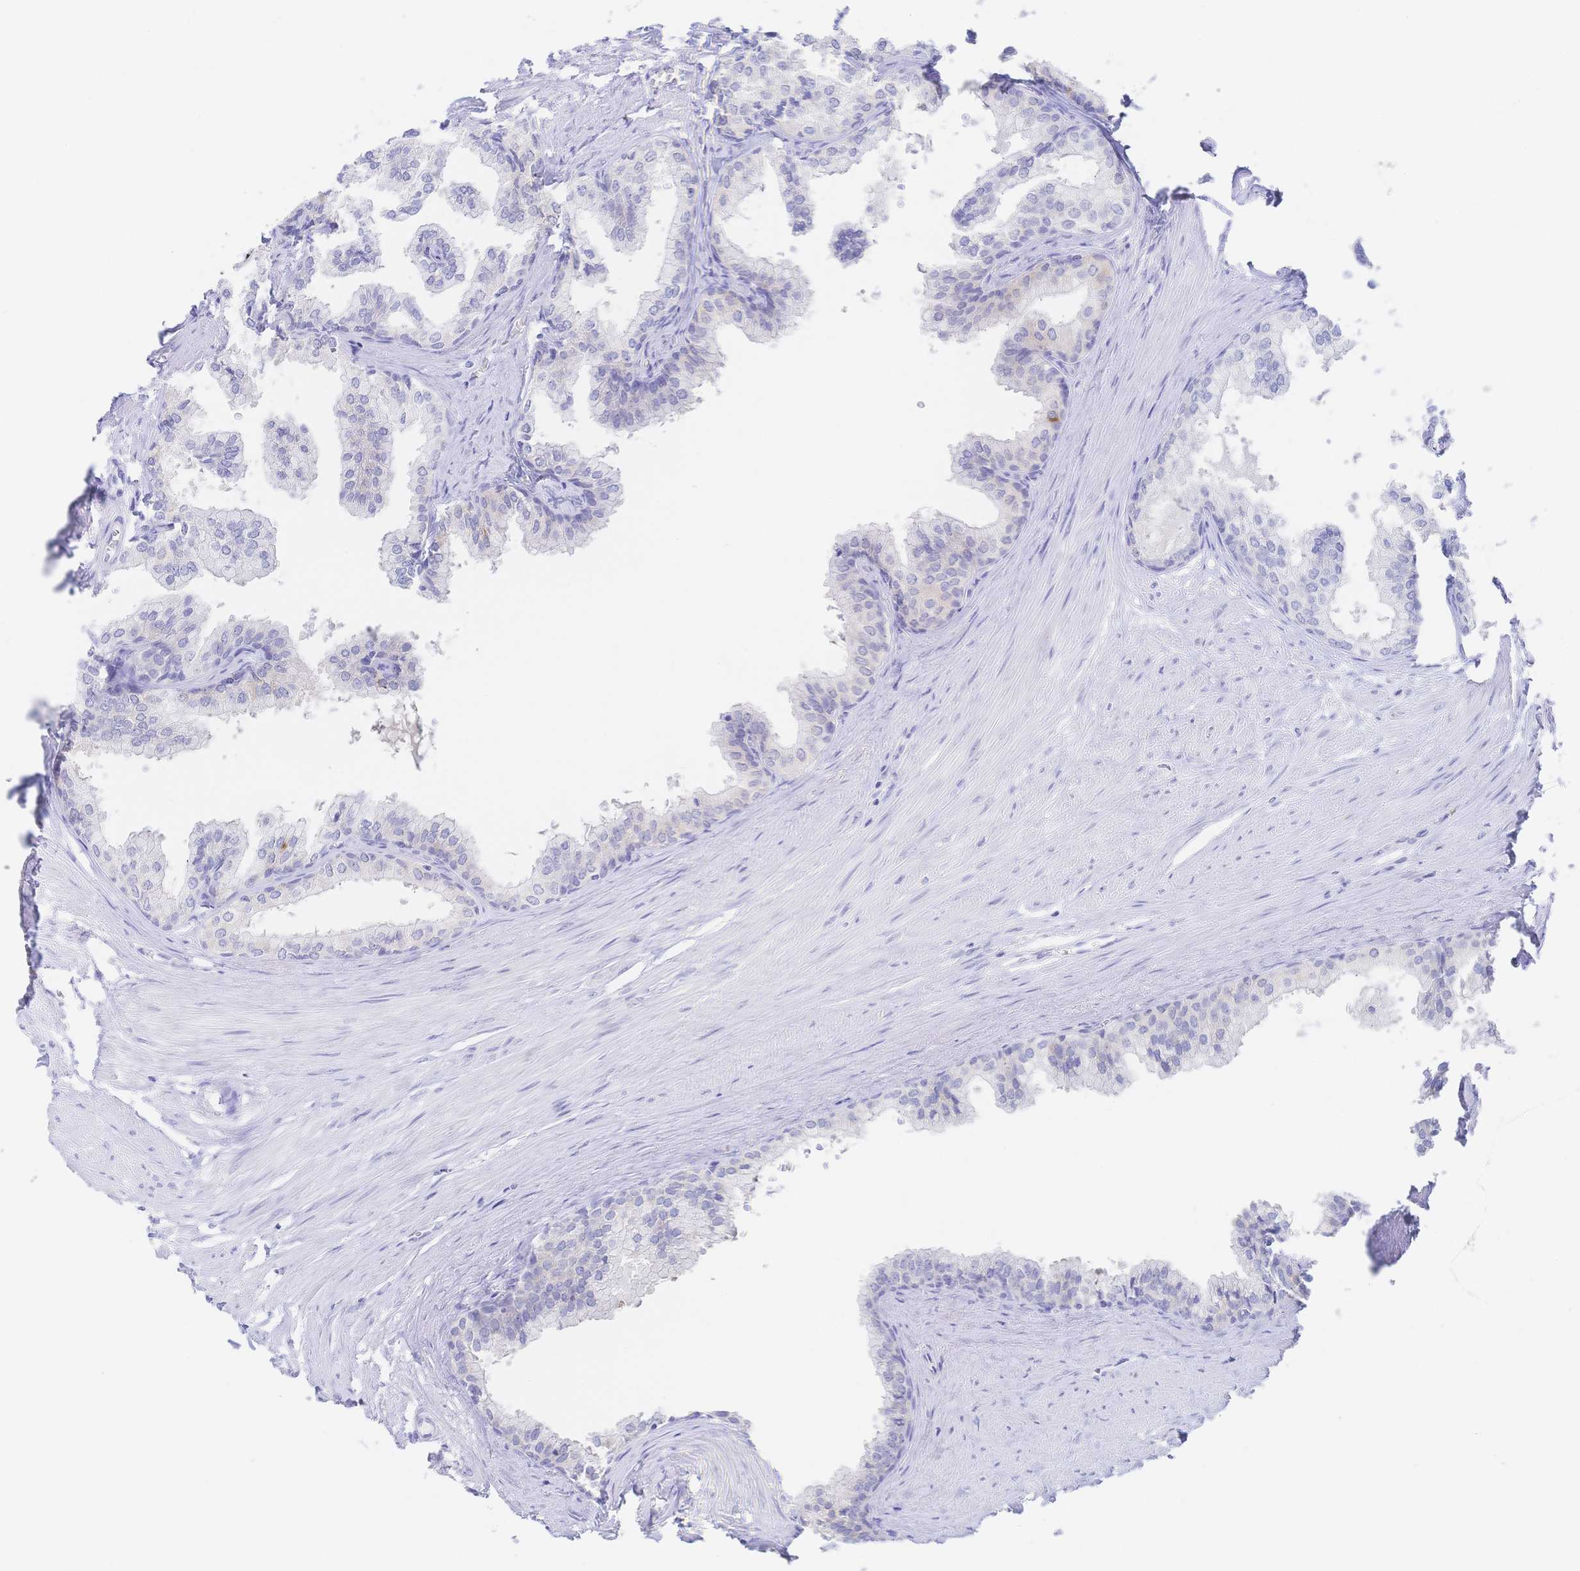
{"staining": {"intensity": "negative", "quantity": "none", "location": "none"}, "tissue": "prostate", "cell_type": "Glandular cells", "image_type": "normal", "snomed": [{"axis": "morphology", "description": "Normal tissue, NOS"}, {"axis": "topography", "description": "Prostate"}, {"axis": "topography", "description": "Peripheral nerve tissue"}], "caption": "This is an immunohistochemistry (IHC) micrograph of unremarkable prostate. There is no staining in glandular cells.", "gene": "SIAH3", "patient": {"sex": "male", "age": 55}}